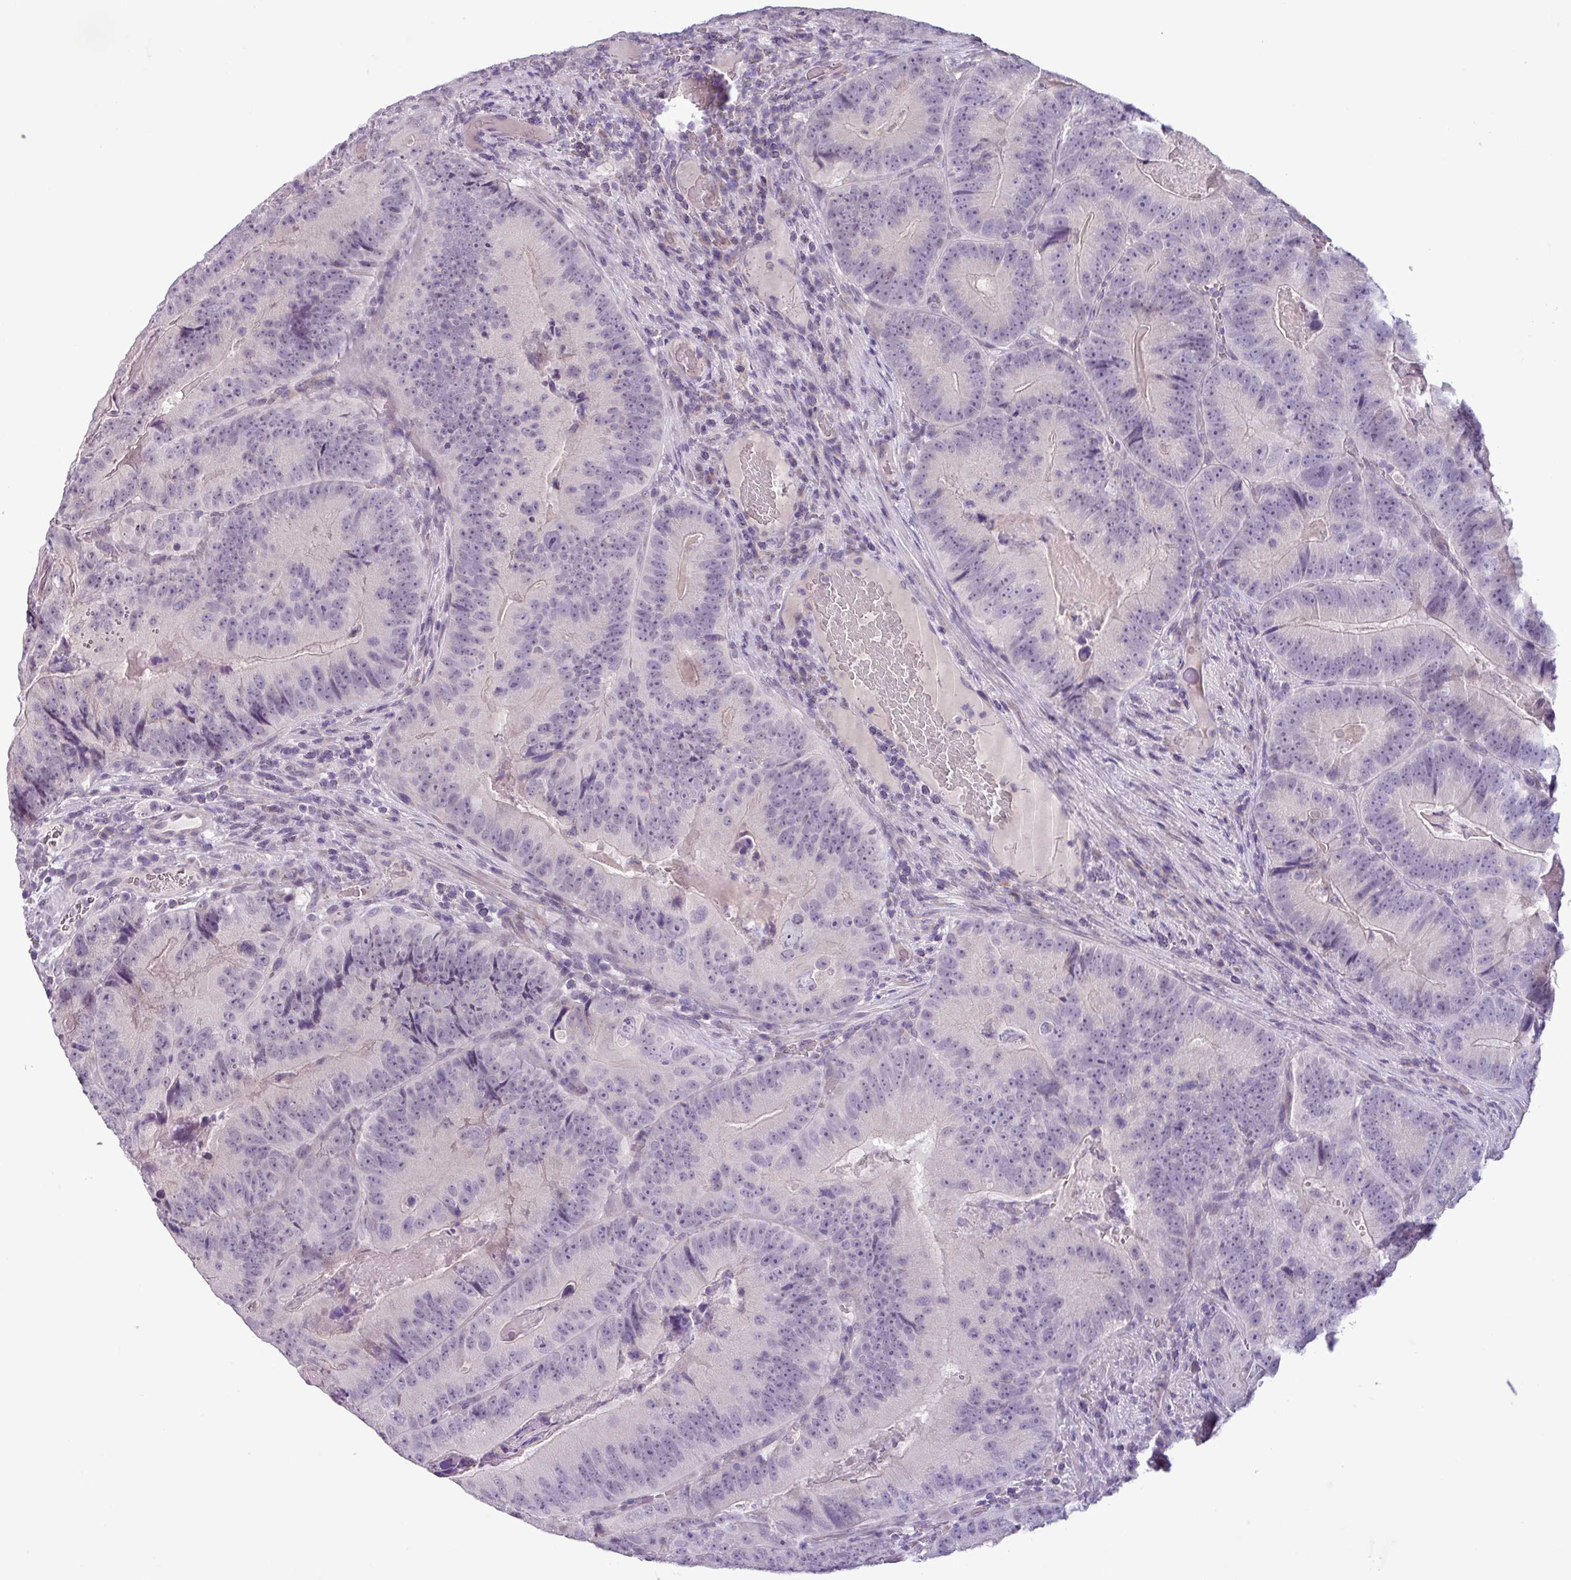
{"staining": {"intensity": "negative", "quantity": "none", "location": "none"}, "tissue": "colorectal cancer", "cell_type": "Tumor cells", "image_type": "cancer", "snomed": [{"axis": "morphology", "description": "Adenocarcinoma, NOS"}, {"axis": "topography", "description": "Colon"}], "caption": "Immunohistochemistry photomicrograph of colorectal cancer stained for a protein (brown), which exhibits no expression in tumor cells.", "gene": "C9orf24", "patient": {"sex": "female", "age": 86}}